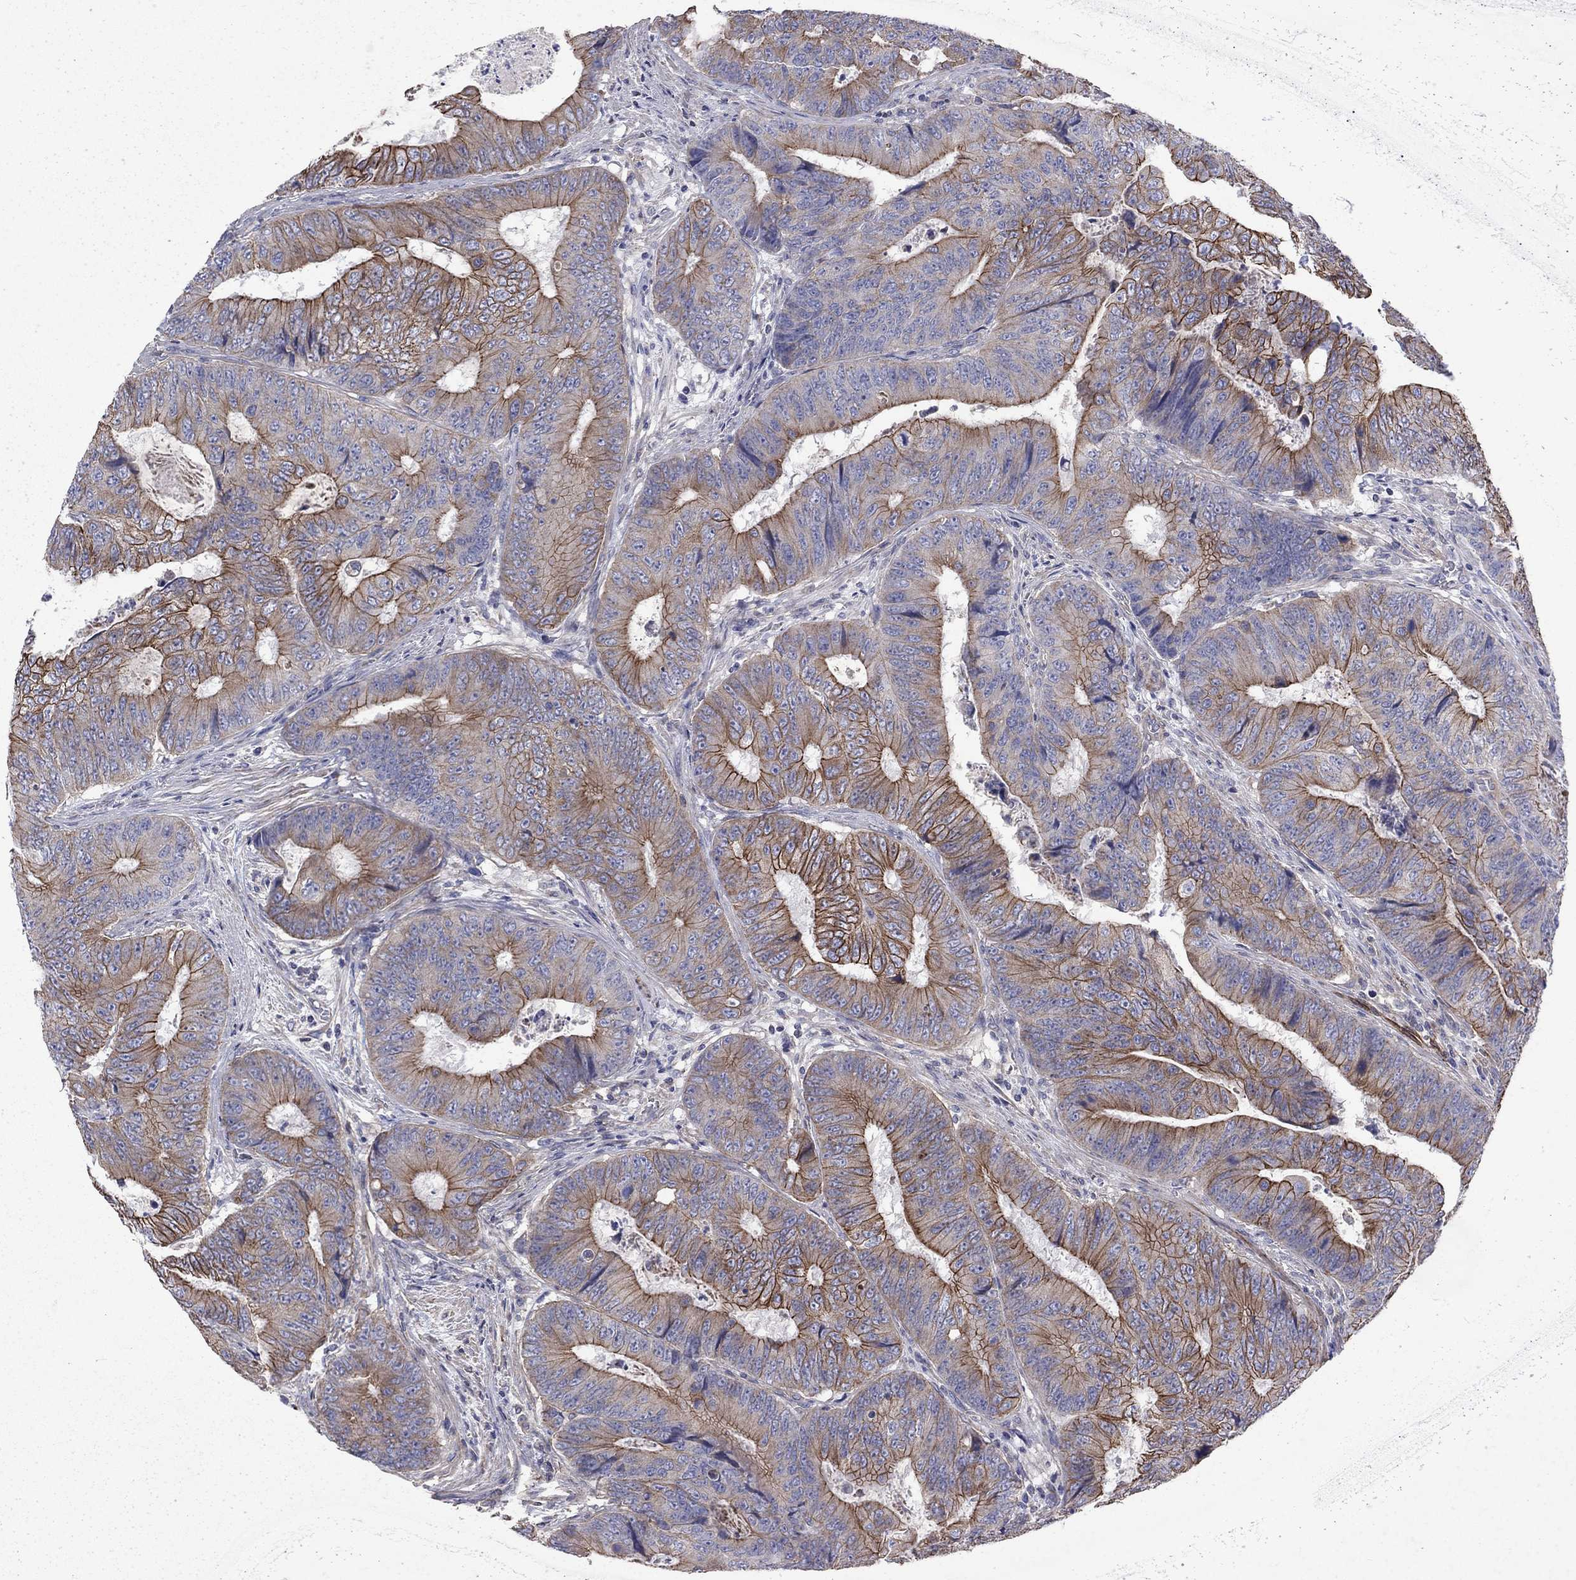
{"staining": {"intensity": "strong", "quantity": "25%-75%", "location": "cytoplasmic/membranous"}, "tissue": "colorectal cancer", "cell_type": "Tumor cells", "image_type": "cancer", "snomed": [{"axis": "morphology", "description": "Adenocarcinoma, NOS"}, {"axis": "topography", "description": "Colon"}], "caption": "Colorectal cancer (adenocarcinoma) stained with a protein marker reveals strong staining in tumor cells.", "gene": "DTNA", "patient": {"sex": "female", "age": 48}}